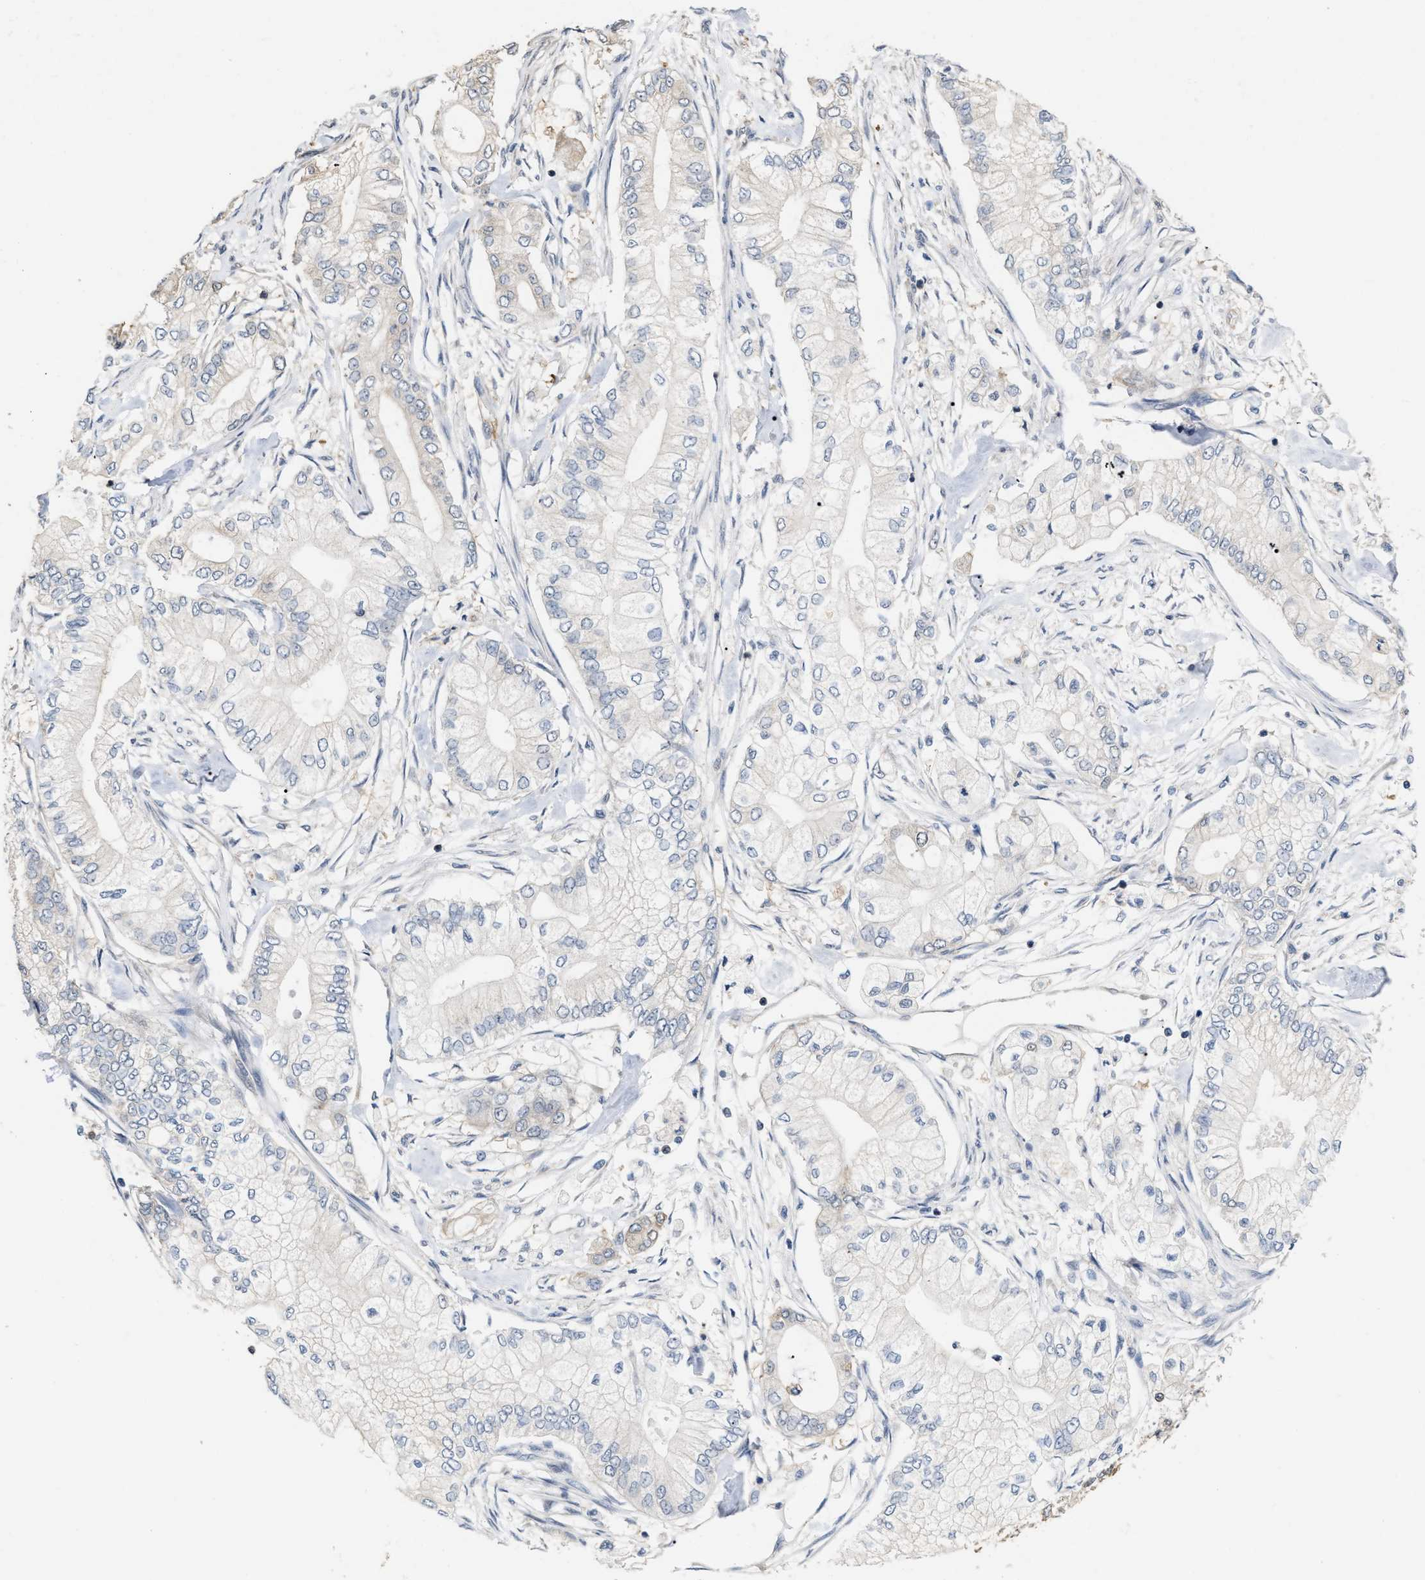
{"staining": {"intensity": "negative", "quantity": "none", "location": "none"}, "tissue": "pancreatic cancer", "cell_type": "Tumor cells", "image_type": "cancer", "snomed": [{"axis": "morphology", "description": "Adenocarcinoma, NOS"}, {"axis": "topography", "description": "Pancreas"}], "caption": "Adenocarcinoma (pancreatic) stained for a protein using IHC shows no expression tumor cells.", "gene": "CSNK1A1", "patient": {"sex": "male", "age": 70}}